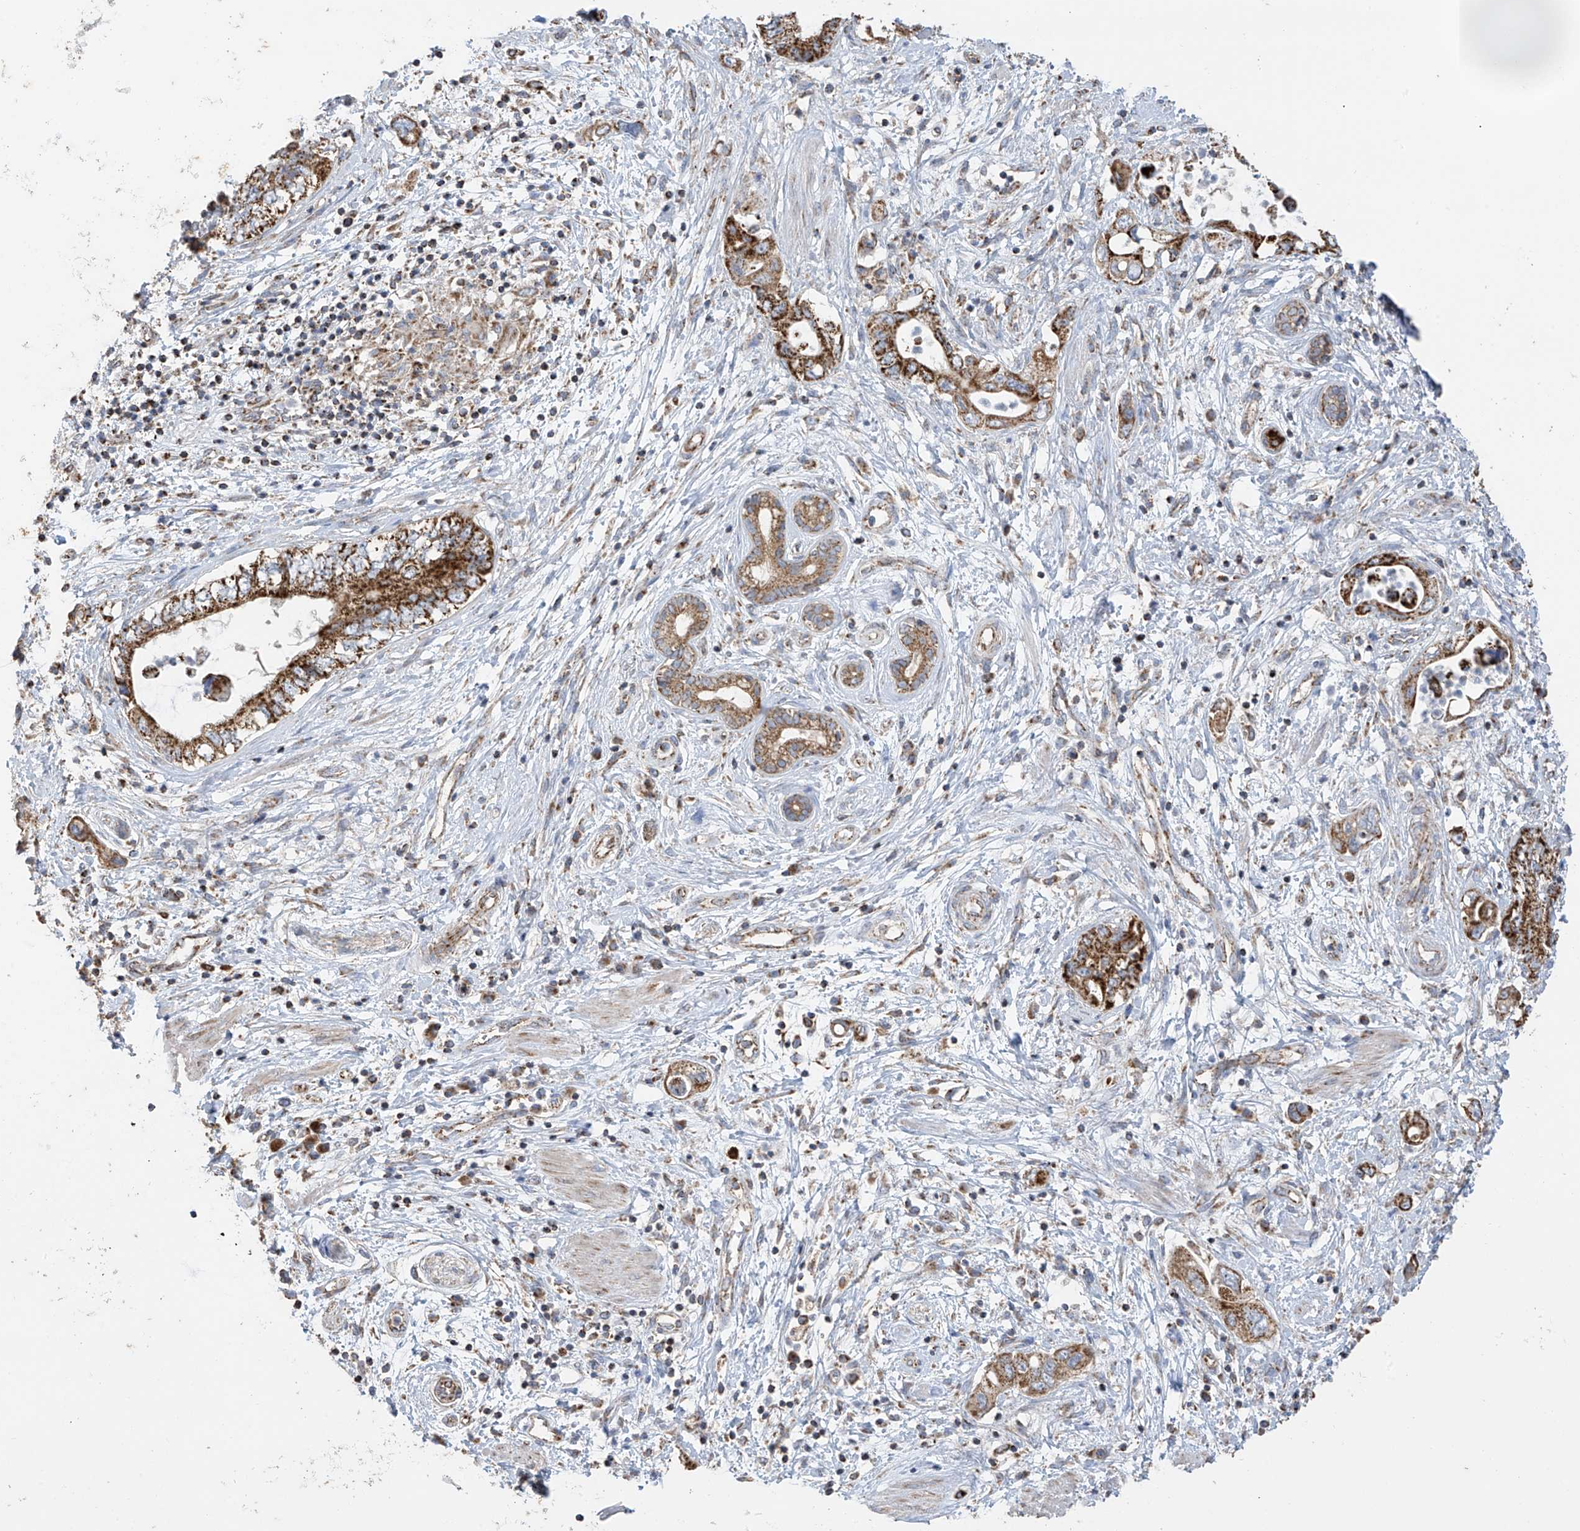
{"staining": {"intensity": "strong", "quantity": ">75%", "location": "cytoplasmic/membranous"}, "tissue": "pancreatic cancer", "cell_type": "Tumor cells", "image_type": "cancer", "snomed": [{"axis": "morphology", "description": "Adenocarcinoma, NOS"}, {"axis": "topography", "description": "Pancreas"}], "caption": "Pancreatic cancer tissue demonstrates strong cytoplasmic/membranous expression in about >75% of tumor cells Nuclei are stained in blue.", "gene": "PNPT1", "patient": {"sex": "female", "age": 73}}